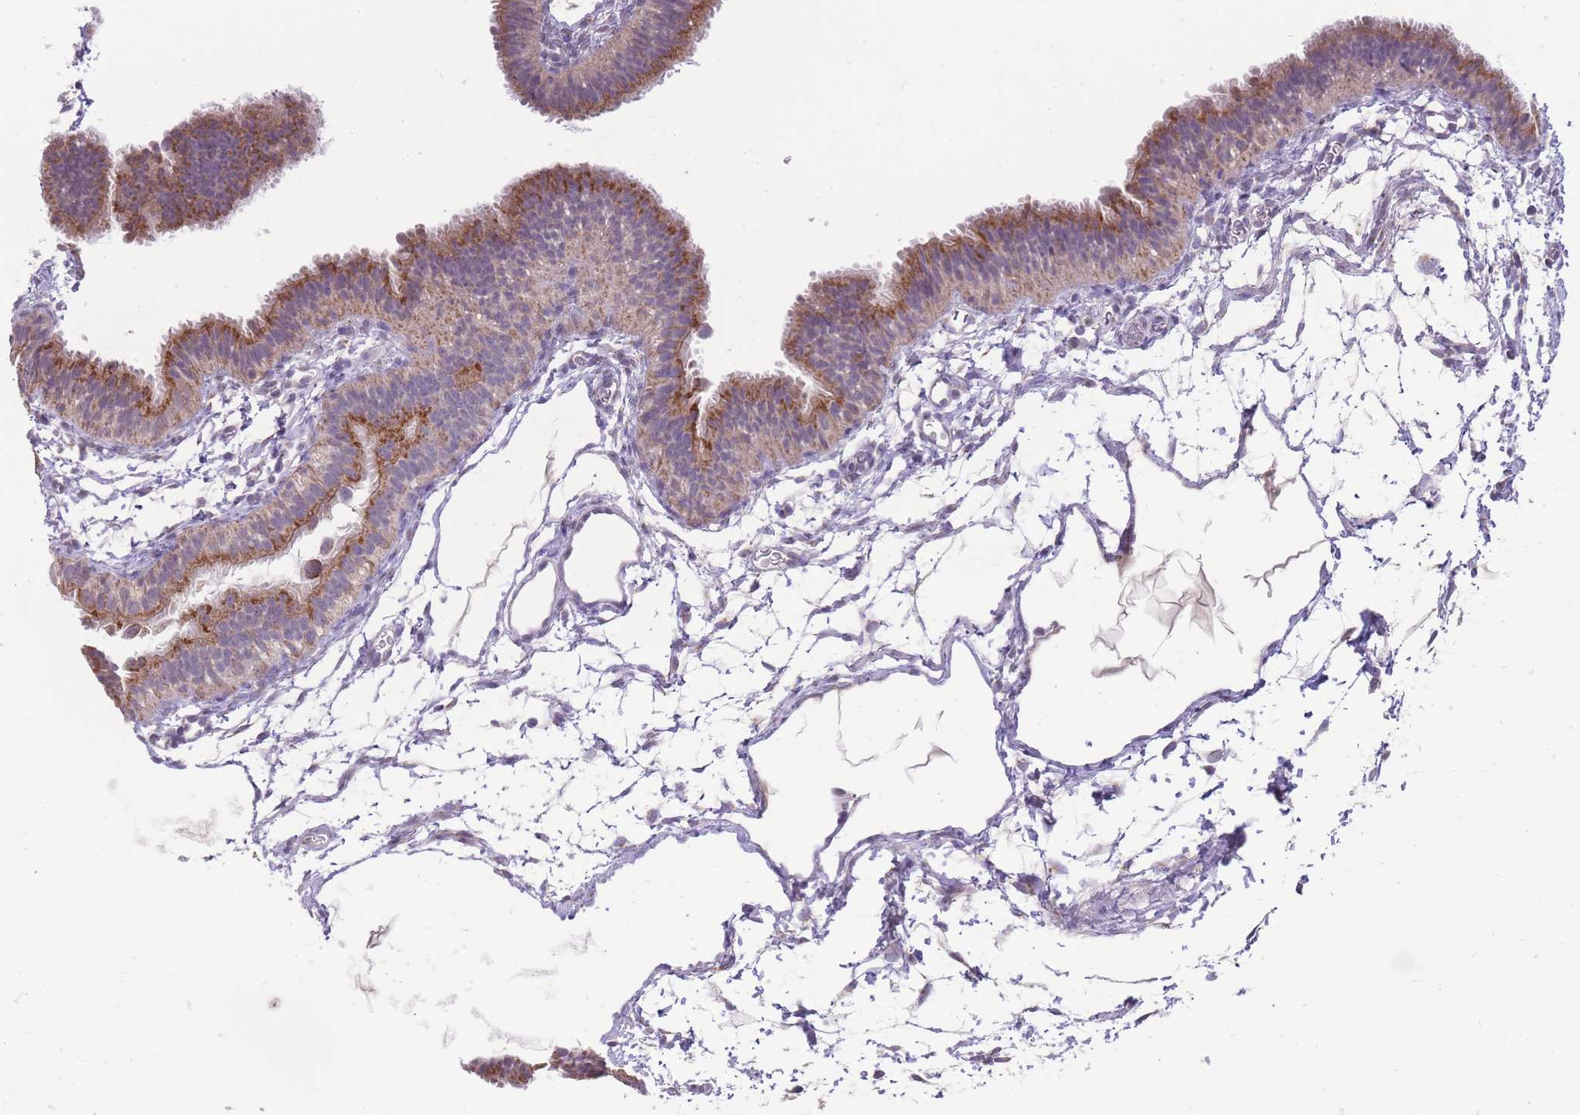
{"staining": {"intensity": "moderate", "quantity": ">75%", "location": "cytoplasmic/membranous"}, "tissue": "fallopian tube", "cell_type": "Glandular cells", "image_type": "normal", "snomed": [{"axis": "morphology", "description": "Normal tissue, NOS"}, {"axis": "topography", "description": "Fallopian tube"}], "caption": "DAB (3,3'-diaminobenzidine) immunohistochemical staining of normal fallopian tube reveals moderate cytoplasmic/membranous protein staining in about >75% of glandular cells. (IHC, brightfield microscopy, high magnification).", "gene": "NELL1", "patient": {"sex": "female", "age": 35}}